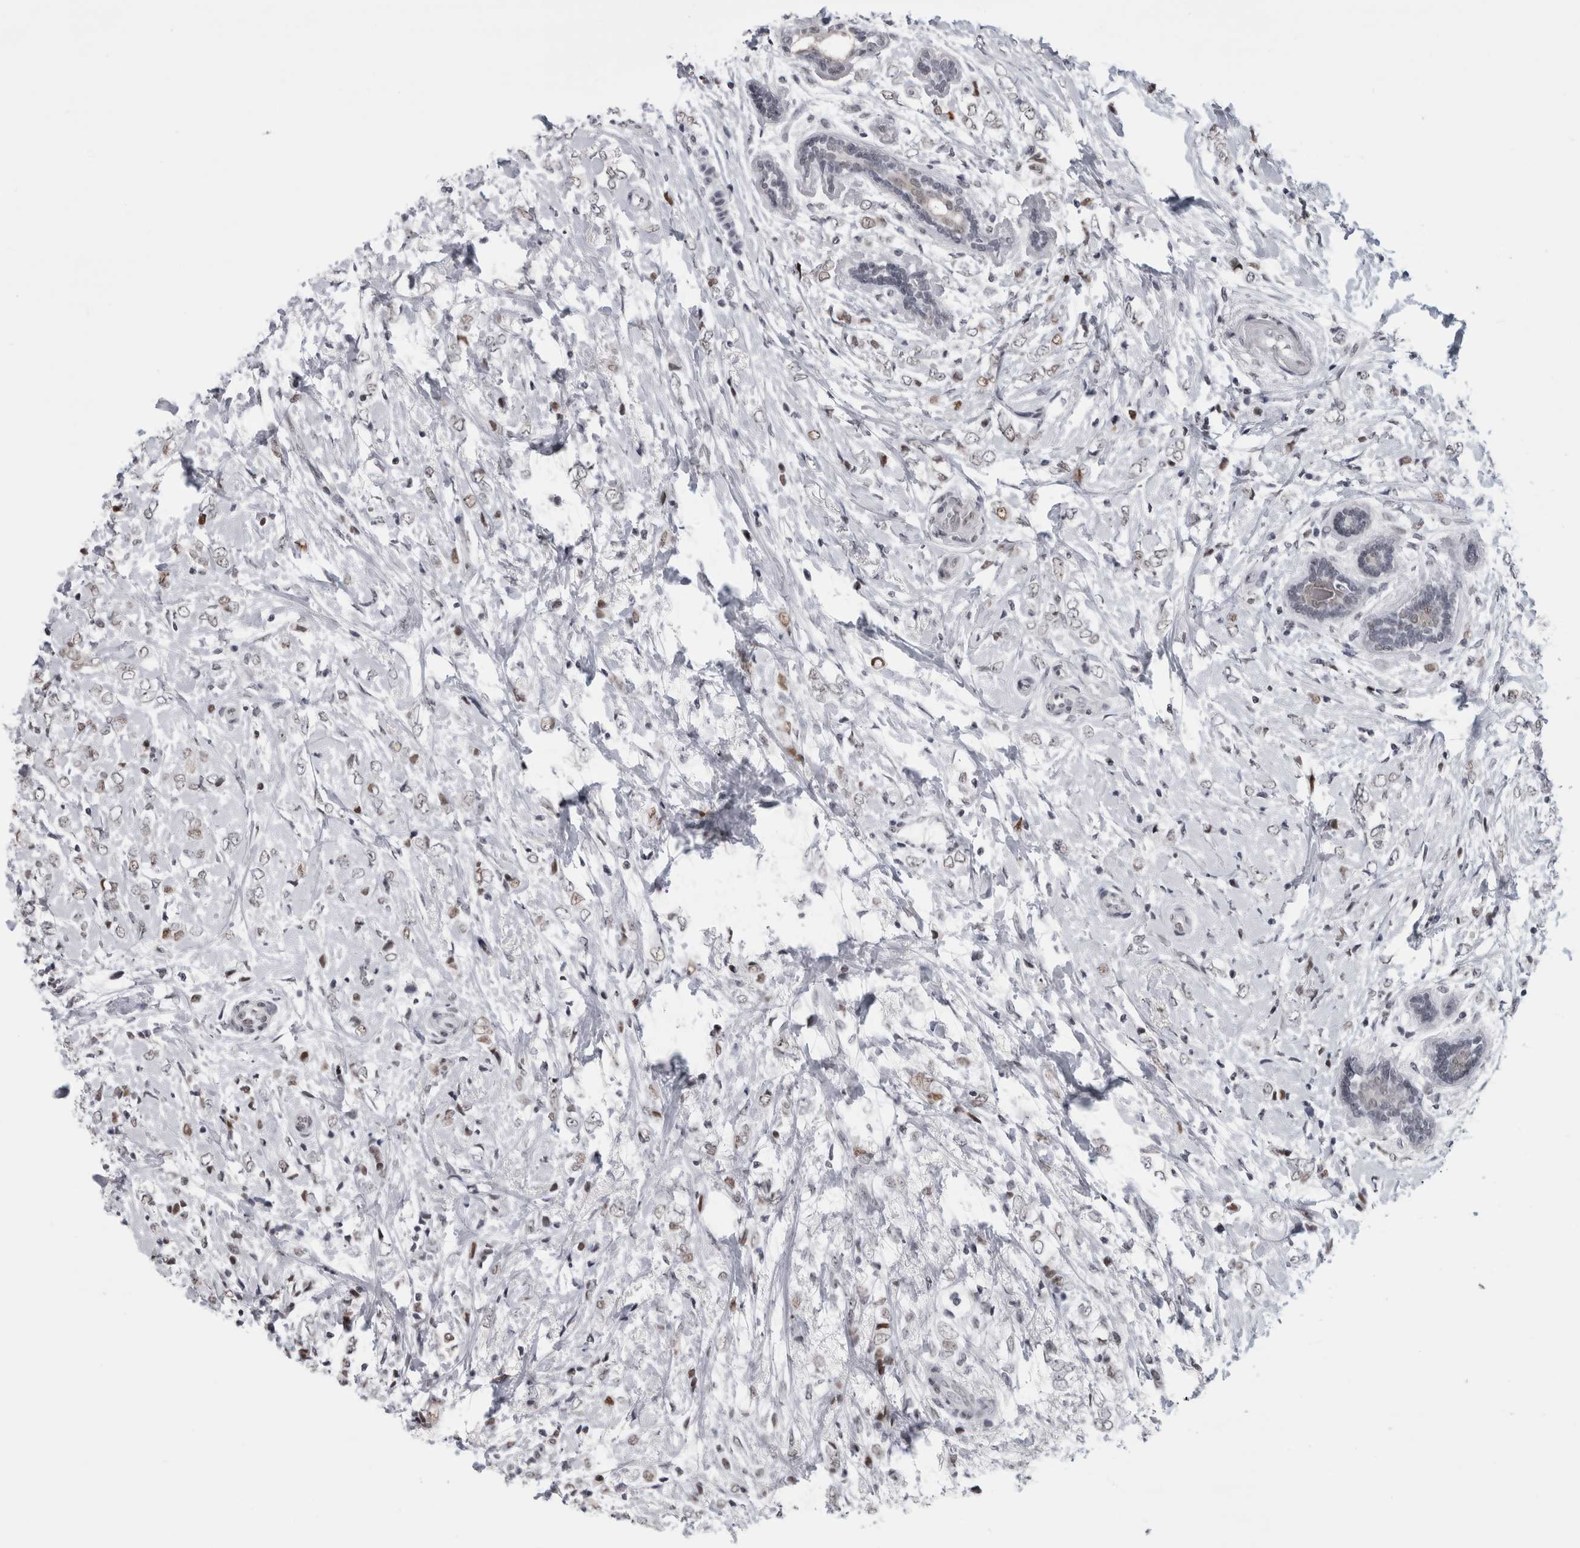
{"staining": {"intensity": "weak", "quantity": "<25%", "location": "nuclear"}, "tissue": "breast cancer", "cell_type": "Tumor cells", "image_type": "cancer", "snomed": [{"axis": "morphology", "description": "Normal tissue, NOS"}, {"axis": "morphology", "description": "Lobular carcinoma"}, {"axis": "topography", "description": "Breast"}], "caption": "Tumor cells show no significant positivity in breast lobular carcinoma. (DAB immunohistochemistry (IHC) with hematoxylin counter stain).", "gene": "ARID4B", "patient": {"sex": "female", "age": 47}}